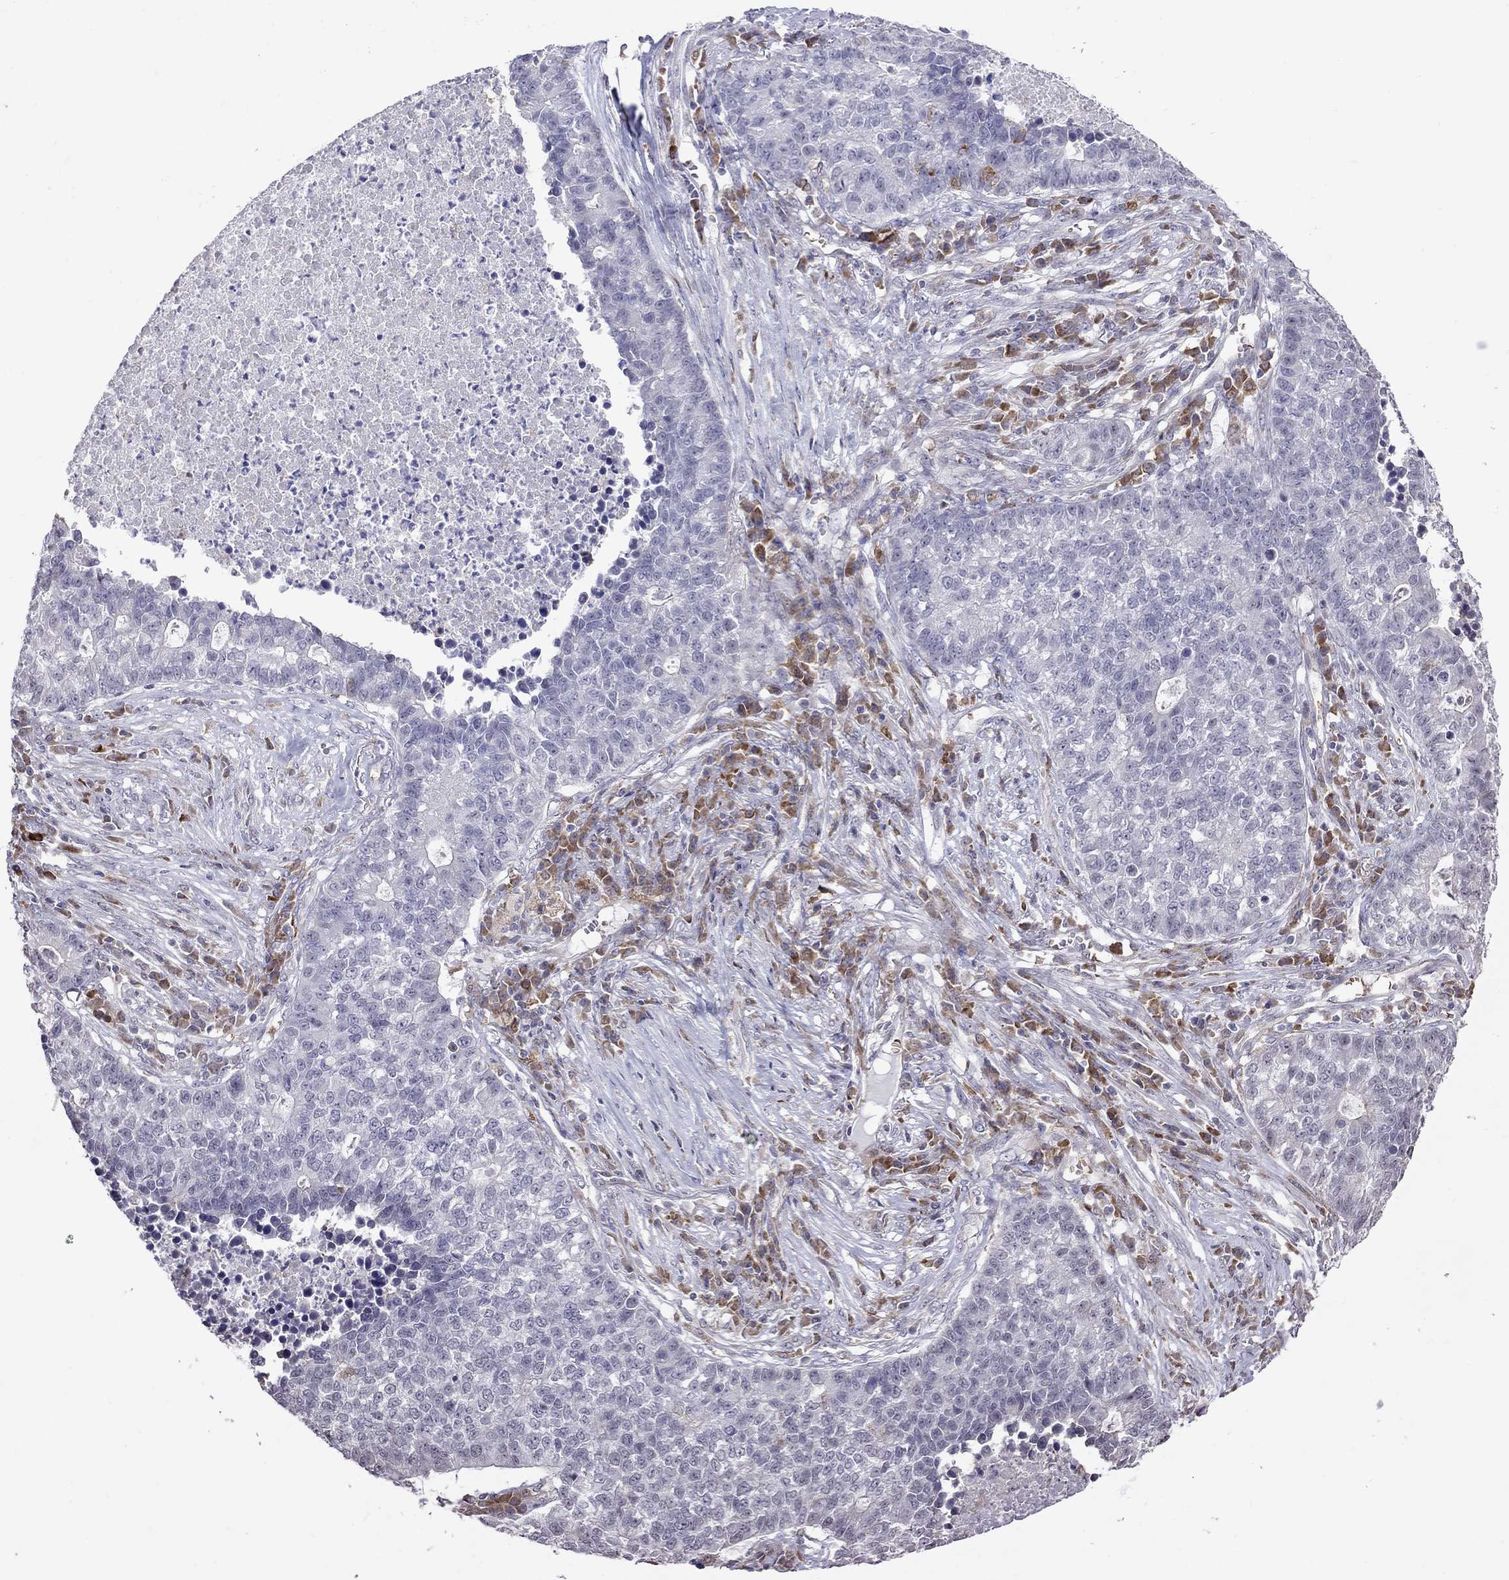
{"staining": {"intensity": "negative", "quantity": "none", "location": "none"}, "tissue": "lung cancer", "cell_type": "Tumor cells", "image_type": "cancer", "snomed": [{"axis": "morphology", "description": "Adenocarcinoma, NOS"}, {"axis": "topography", "description": "Lung"}], "caption": "An immunohistochemistry (IHC) histopathology image of adenocarcinoma (lung) is shown. There is no staining in tumor cells of adenocarcinoma (lung).", "gene": "ADAM28", "patient": {"sex": "male", "age": 57}}